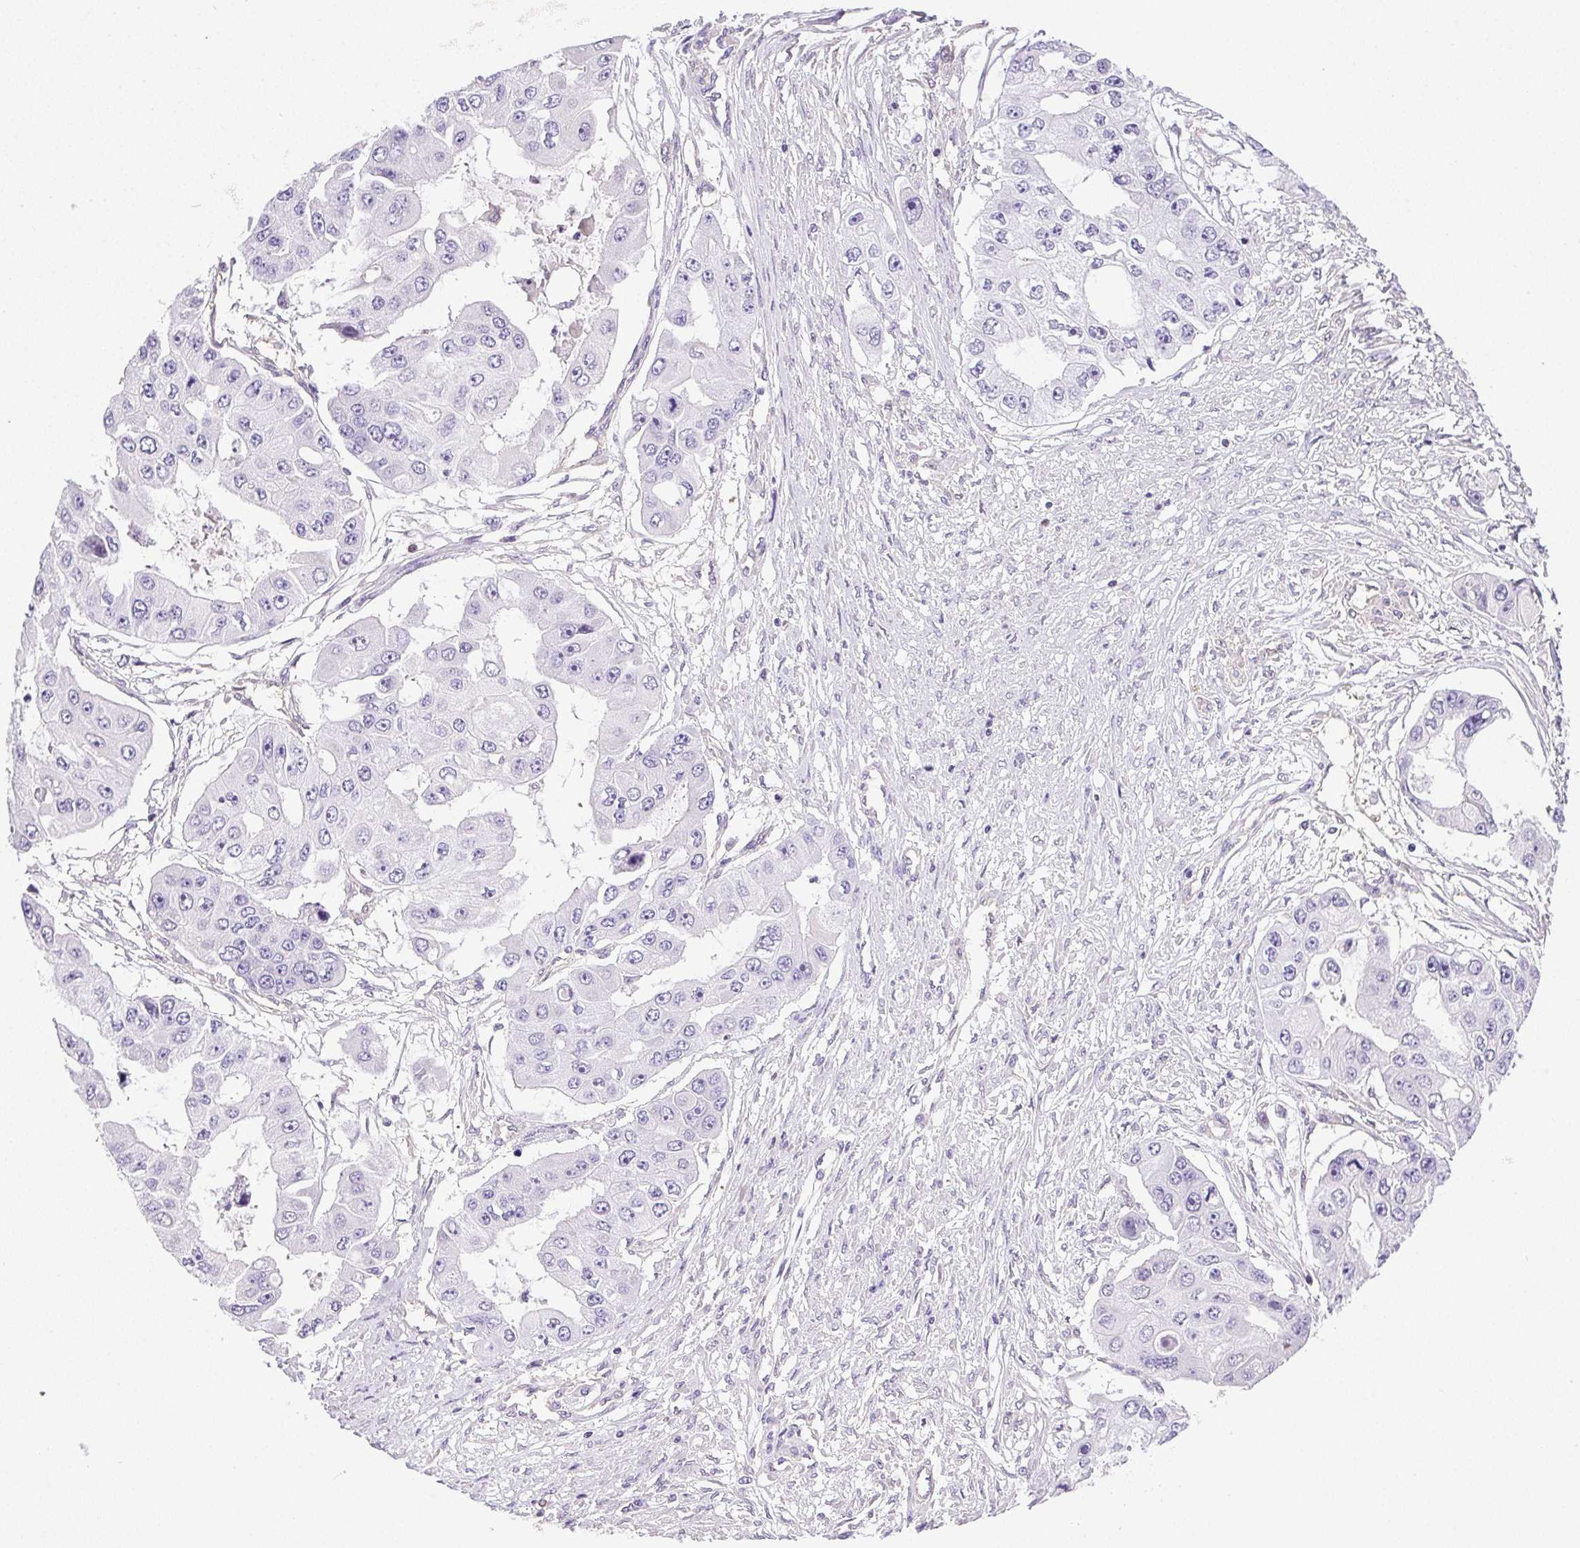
{"staining": {"intensity": "negative", "quantity": "none", "location": "none"}, "tissue": "ovarian cancer", "cell_type": "Tumor cells", "image_type": "cancer", "snomed": [{"axis": "morphology", "description": "Cystadenocarcinoma, serous, NOS"}, {"axis": "topography", "description": "Ovary"}], "caption": "Tumor cells are negative for protein expression in human serous cystadenocarcinoma (ovarian).", "gene": "SYCE2", "patient": {"sex": "female", "age": 56}}